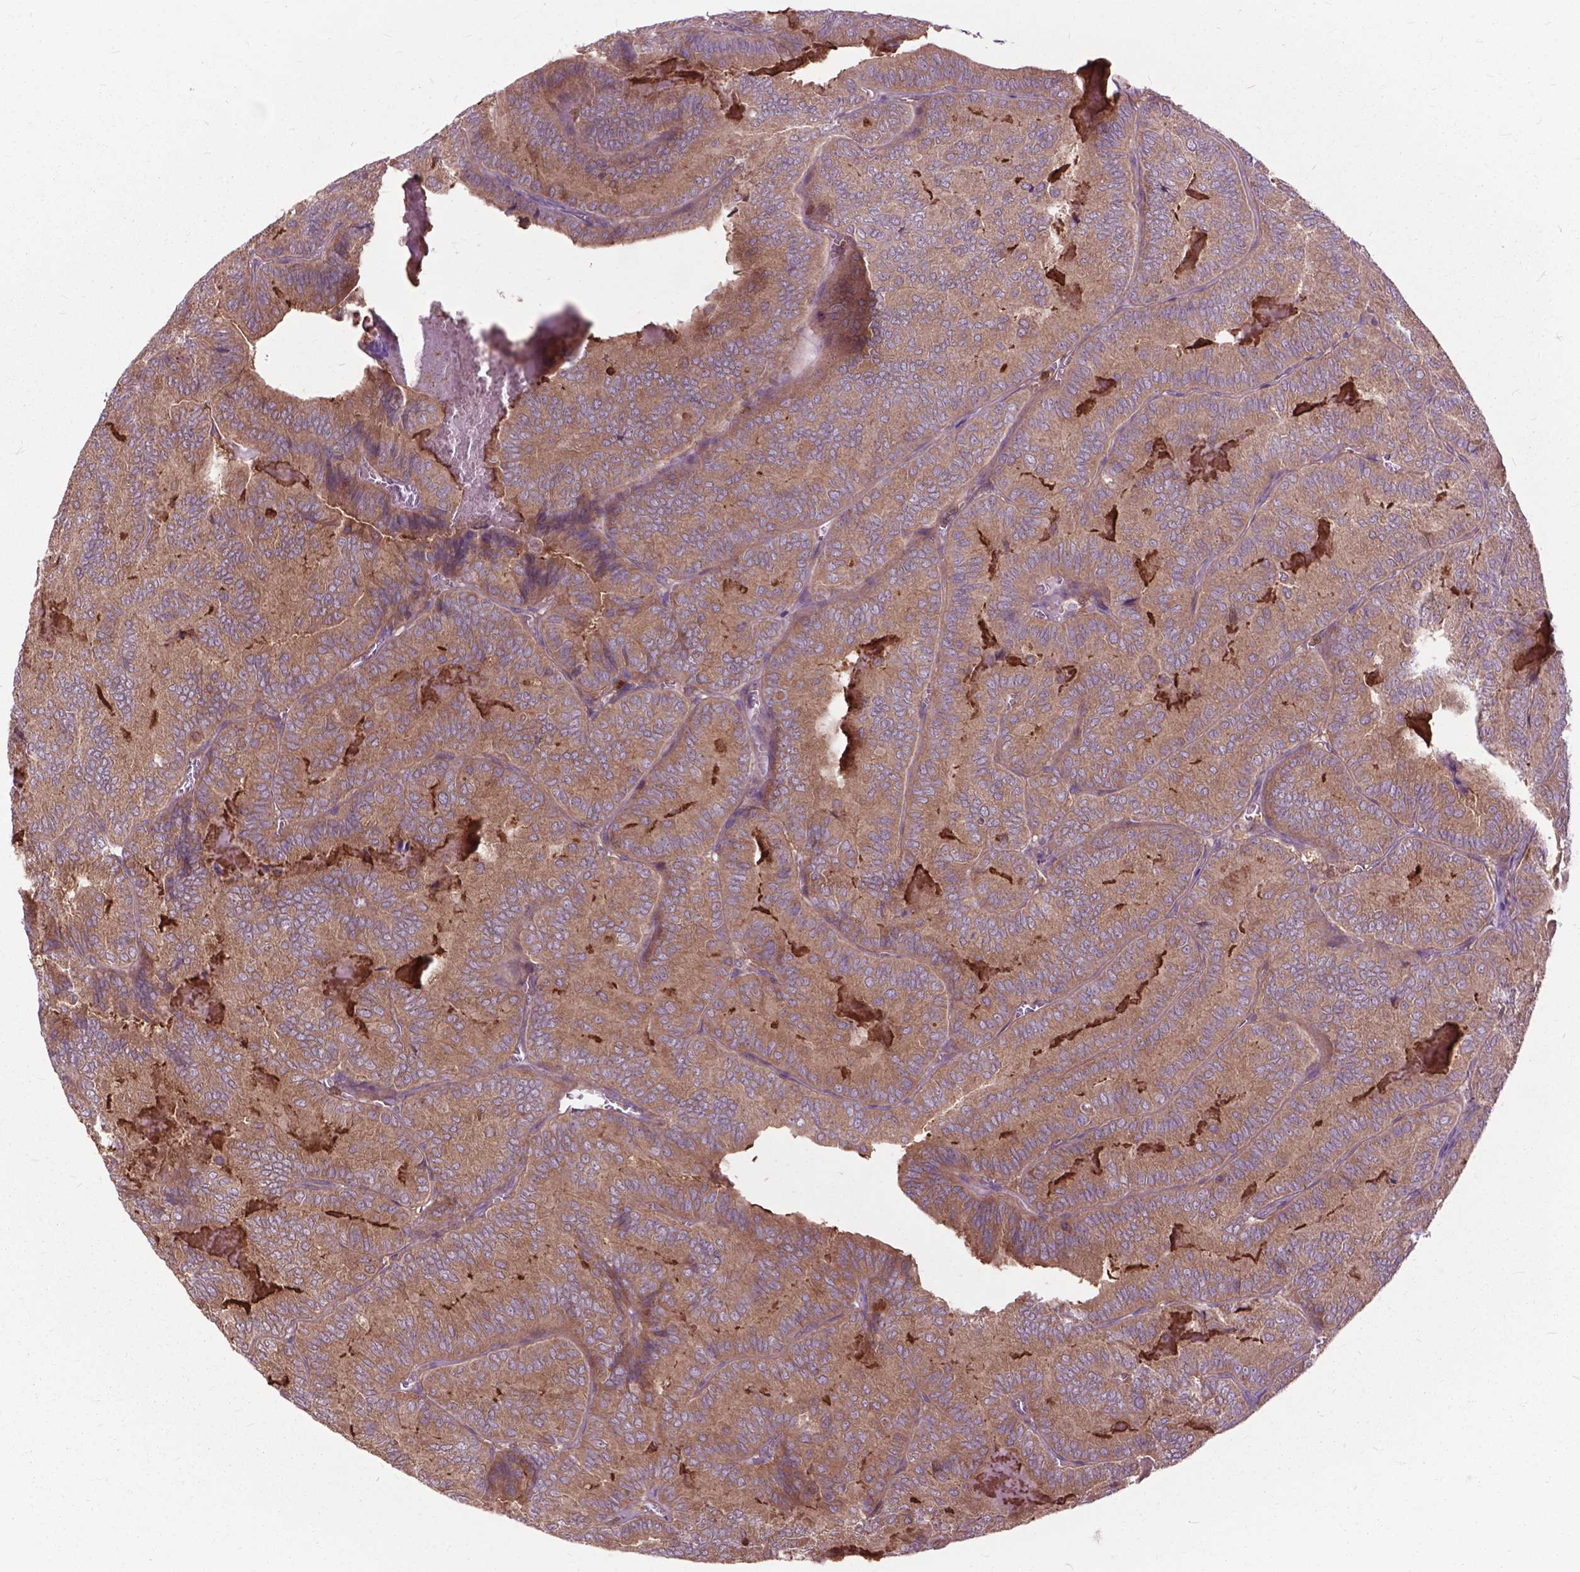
{"staining": {"intensity": "moderate", "quantity": ">75%", "location": "cytoplasmic/membranous"}, "tissue": "thyroid cancer", "cell_type": "Tumor cells", "image_type": "cancer", "snomed": [{"axis": "morphology", "description": "Papillary adenocarcinoma, NOS"}, {"axis": "topography", "description": "Thyroid gland"}], "caption": "High-power microscopy captured an immunohistochemistry histopathology image of thyroid cancer, revealing moderate cytoplasmic/membranous positivity in approximately >75% of tumor cells. (Stains: DAB (3,3'-diaminobenzidine) in brown, nuclei in blue, Microscopy: brightfield microscopy at high magnification).", "gene": "ARAF", "patient": {"sex": "female", "age": 75}}